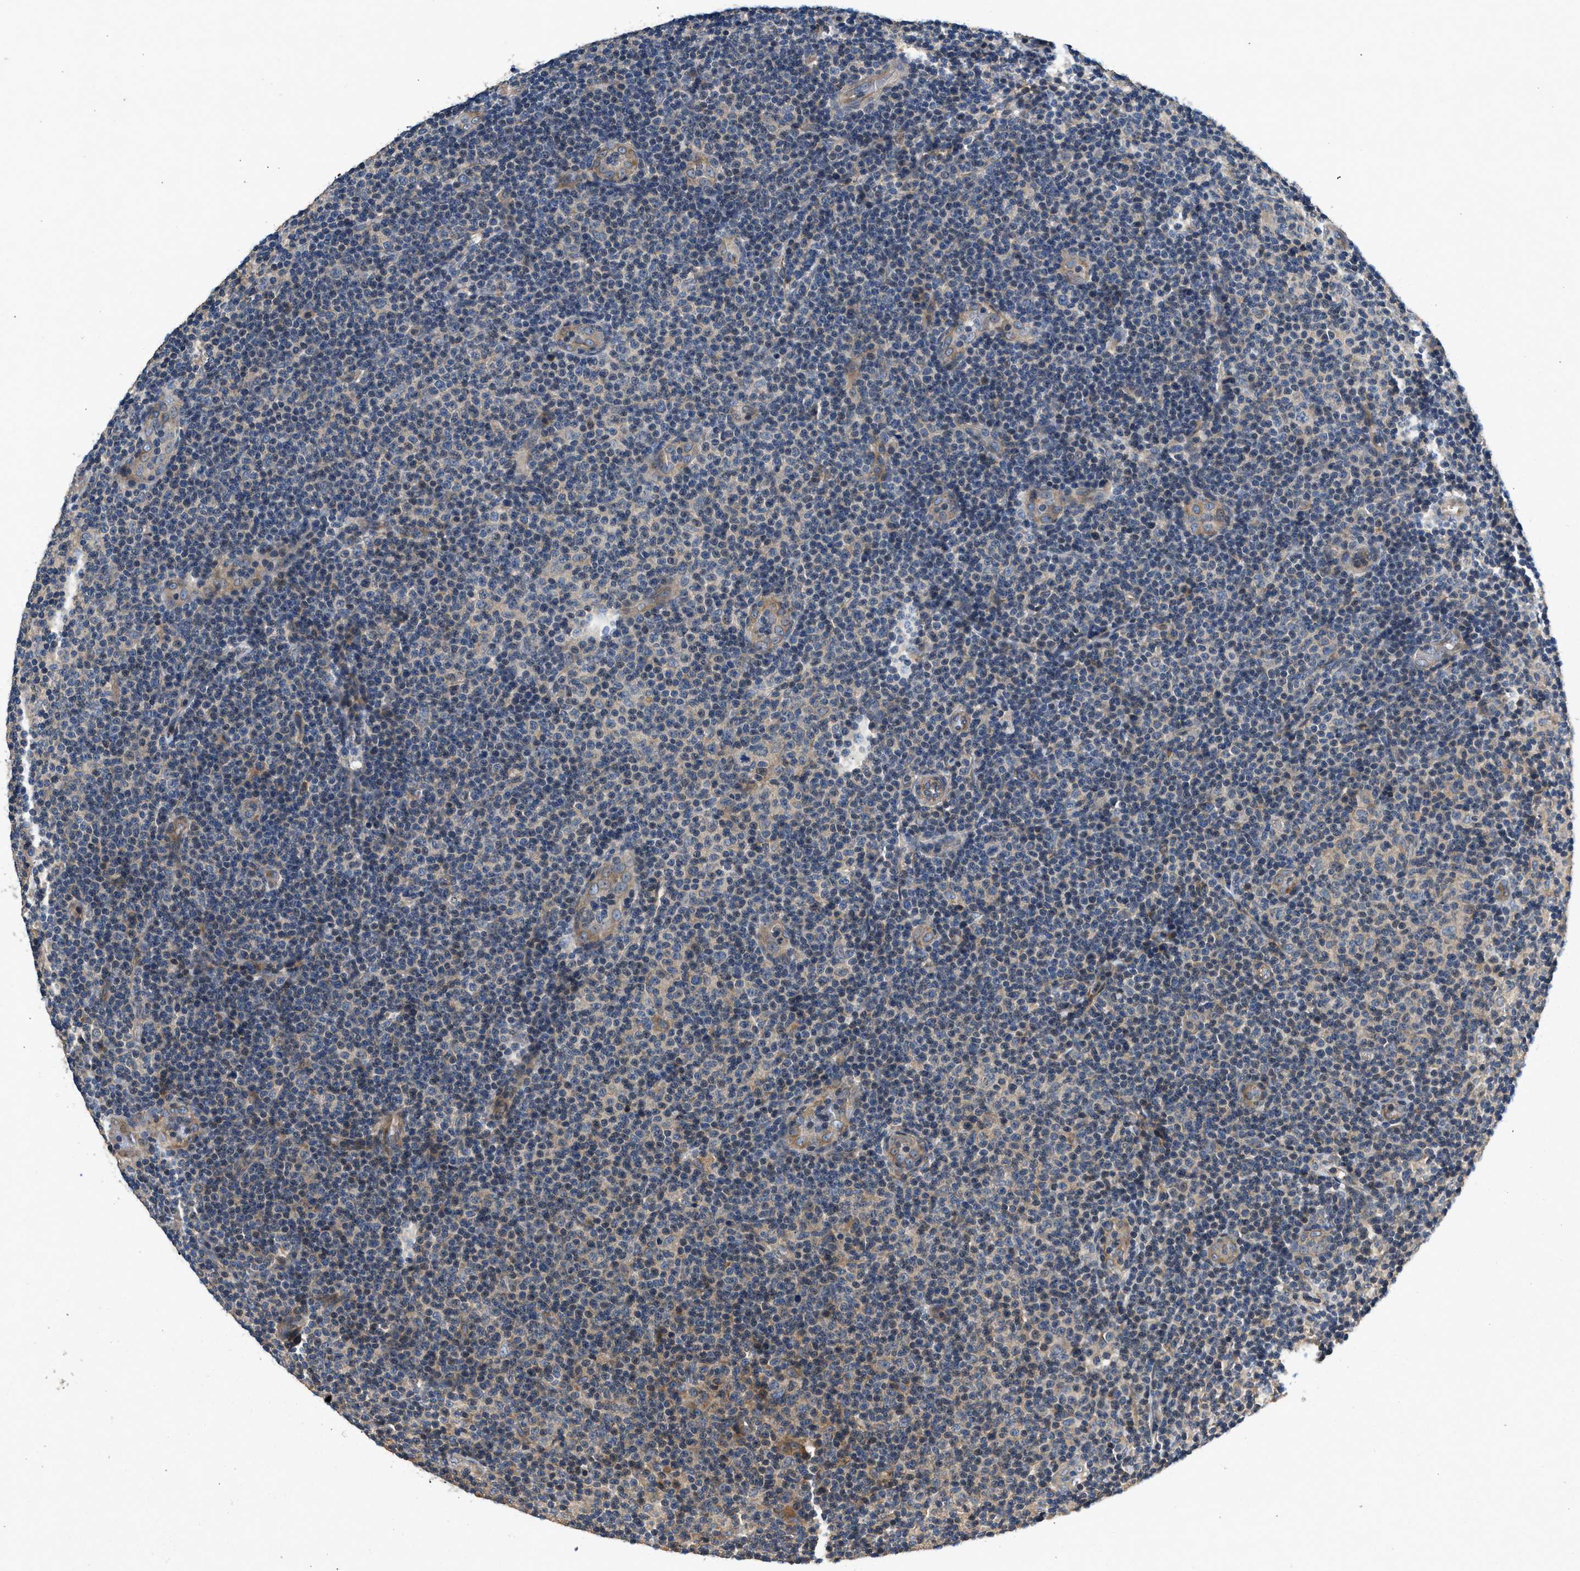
{"staining": {"intensity": "moderate", "quantity": "<25%", "location": "cytoplasmic/membranous"}, "tissue": "lymphoma", "cell_type": "Tumor cells", "image_type": "cancer", "snomed": [{"axis": "morphology", "description": "Malignant lymphoma, non-Hodgkin's type, Low grade"}, {"axis": "topography", "description": "Lymph node"}], "caption": "A brown stain shows moderate cytoplasmic/membranous positivity of a protein in lymphoma tumor cells. The protein is stained brown, and the nuclei are stained in blue (DAB (3,3'-diaminobenzidine) IHC with brightfield microscopy, high magnification).", "gene": "IL3RA", "patient": {"sex": "male", "age": 83}}